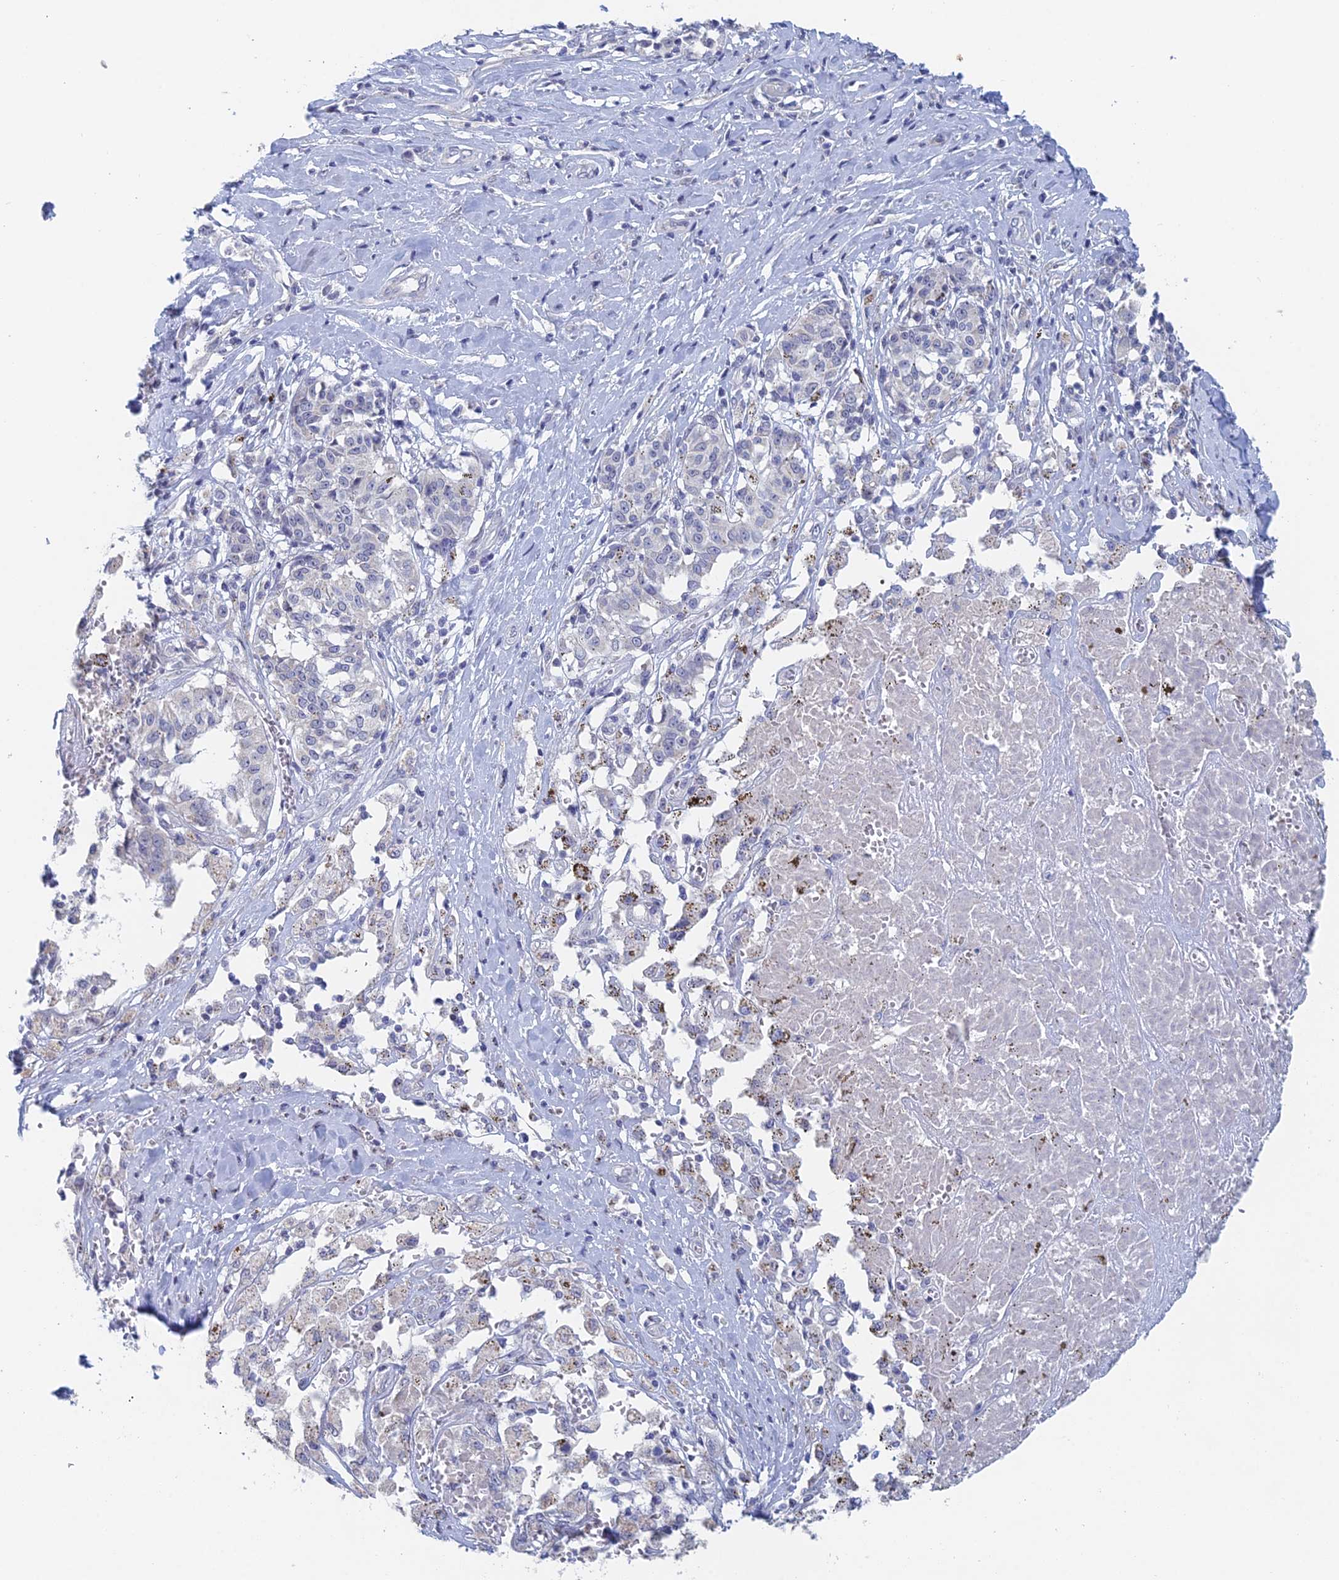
{"staining": {"intensity": "negative", "quantity": "none", "location": "none"}, "tissue": "melanoma", "cell_type": "Tumor cells", "image_type": "cancer", "snomed": [{"axis": "morphology", "description": "Malignant melanoma, NOS"}, {"axis": "topography", "description": "Skin"}], "caption": "Photomicrograph shows no protein positivity in tumor cells of melanoma tissue.", "gene": "GMNC", "patient": {"sex": "female", "age": 72}}